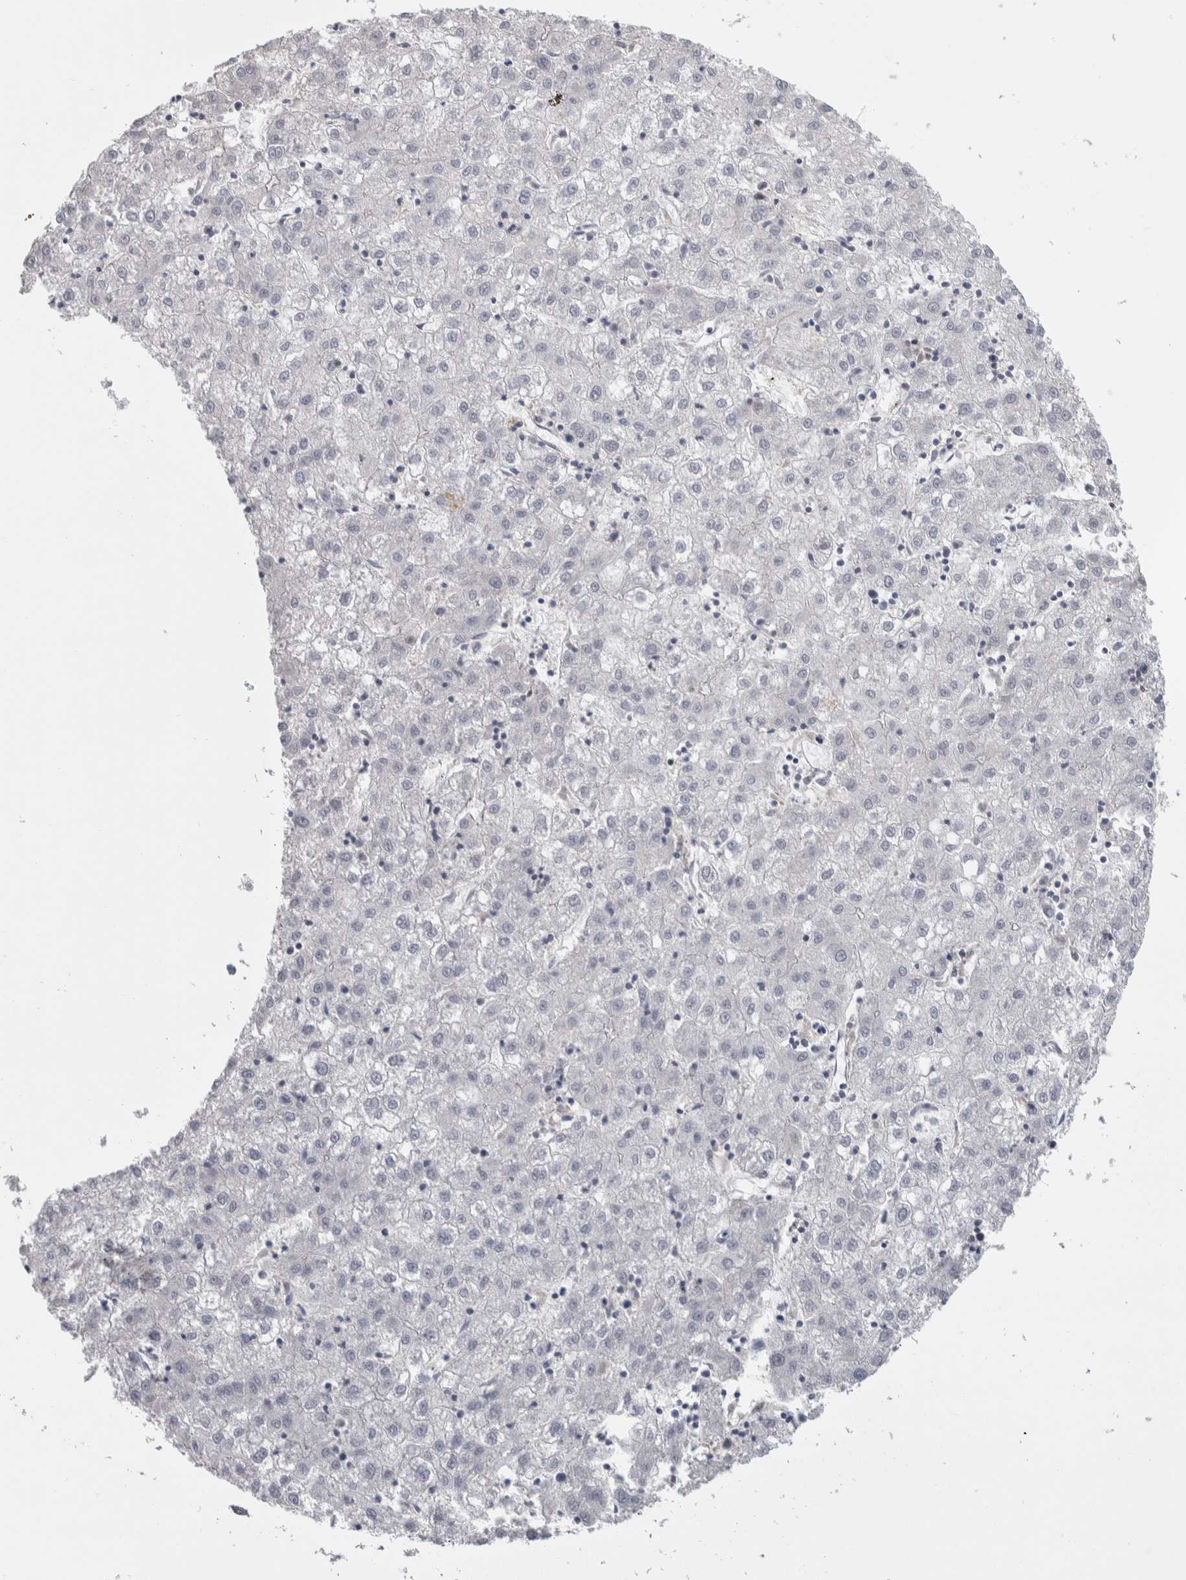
{"staining": {"intensity": "negative", "quantity": "none", "location": "none"}, "tissue": "liver cancer", "cell_type": "Tumor cells", "image_type": "cancer", "snomed": [{"axis": "morphology", "description": "Carcinoma, Hepatocellular, NOS"}, {"axis": "topography", "description": "Liver"}], "caption": "IHC of liver cancer exhibits no expression in tumor cells.", "gene": "NFKB2", "patient": {"sex": "male", "age": 72}}